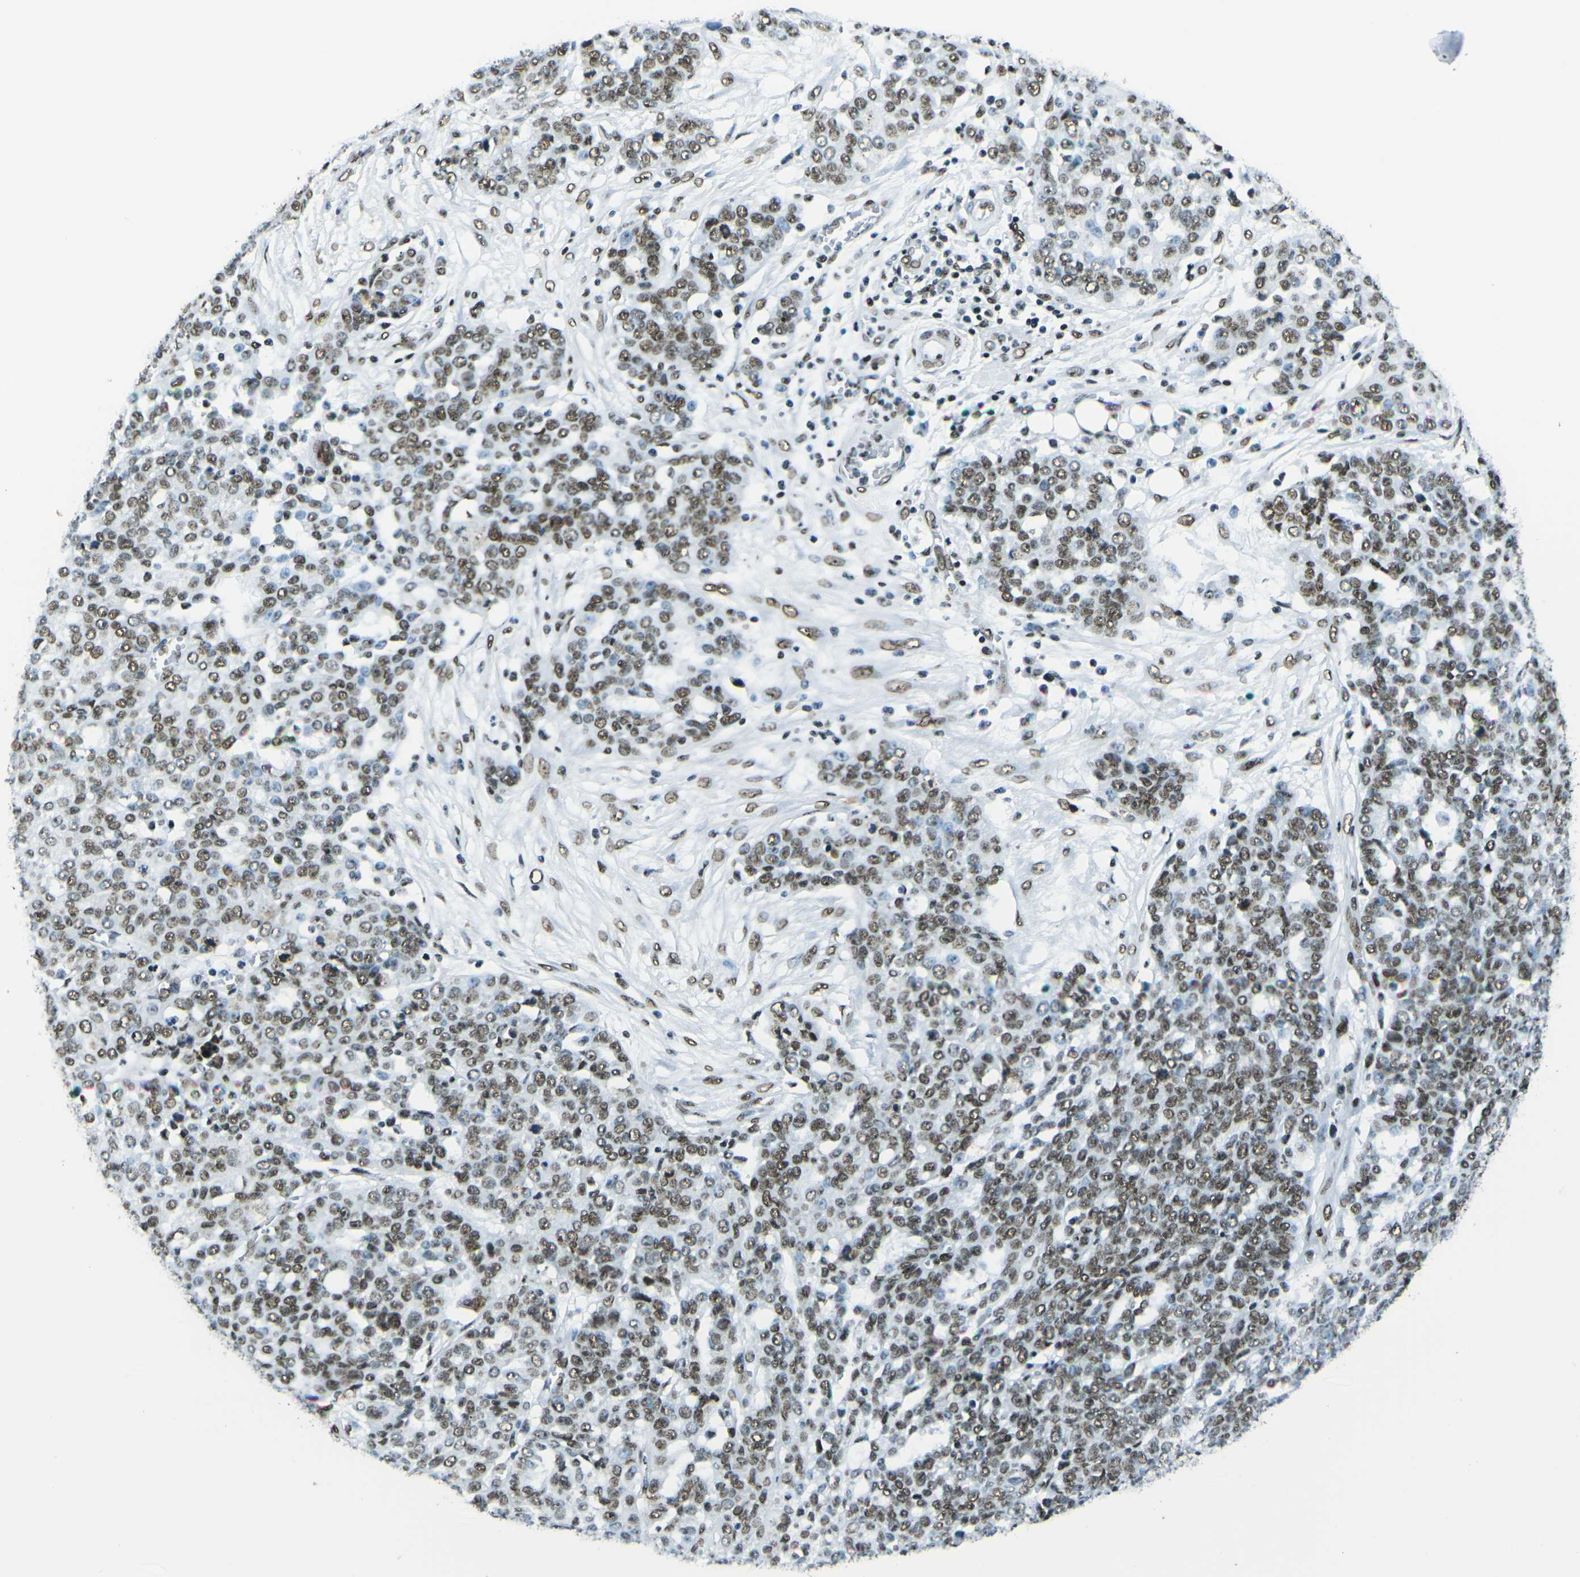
{"staining": {"intensity": "moderate", "quantity": ">75%", "location": "nuclear"}, "tissue": "ovarian cancer", "cell_type": "Tumor cells", "image_type": "cancer", "snomed": [{"axis": "morphology", "description": "Cystadenocarcinoma, serous, NOS"}, {"axis": "topography", "description": "Soft tissue"}, {"axis": "topography", "description": "Ovary"}], "caption": "Immunohistochemistry (IHC) staining of ovarian cancer (serous cystadenocarcinoma), which demonstrates medium levels of moderate nuclear staining in about >75% of tumor cells indicating moderate nuclear protein staining. The staining was performed using DAB (brown) for protein detection and nuclei were counterstained in hematoxylin (blue).", "gene": "HNRNPL", "patient": {"sex": "female", "age": 57}}